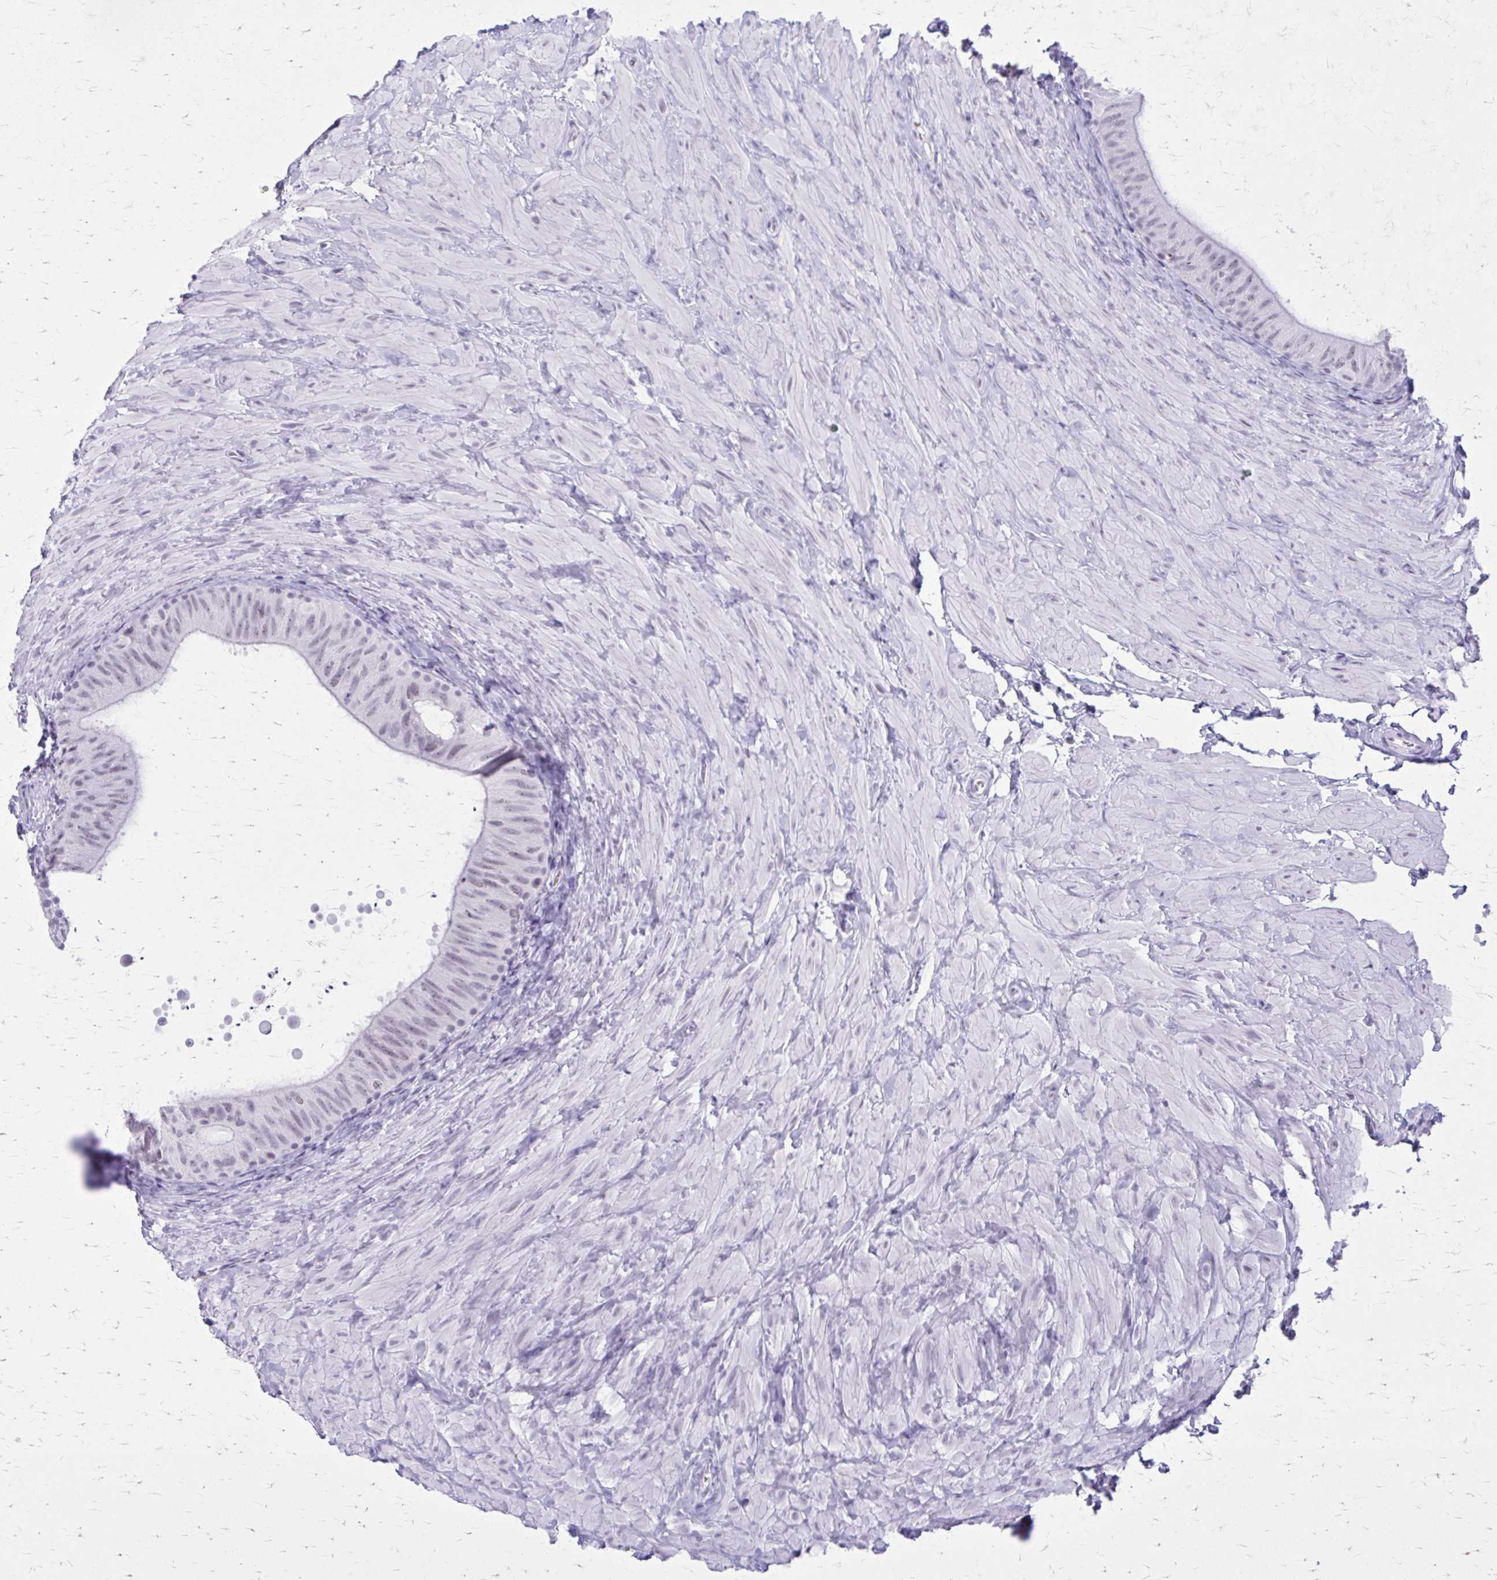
{"staining": {"intensity": "weak", "quantity": "<25%", "location": "nuclear"}, "tissue": "epididymis", "cell_type": "Glandular cells", "image_type": "normal", "snomed": [{"axis": "morphology", "description": "Normal tissue, NOS"}, {"axis": "topography", "description": "Epididymis, spermatic cord, NOS"}, {"axis": "topography", "description": "Epididymis"}], "caption": "This is an immunohistochemistry (IHC) micrograph of unremarkable human epididymis. There is no positivity in glandular cells.", "gene": "GAD1", "patient": {"sex": "male", "age": 31}}